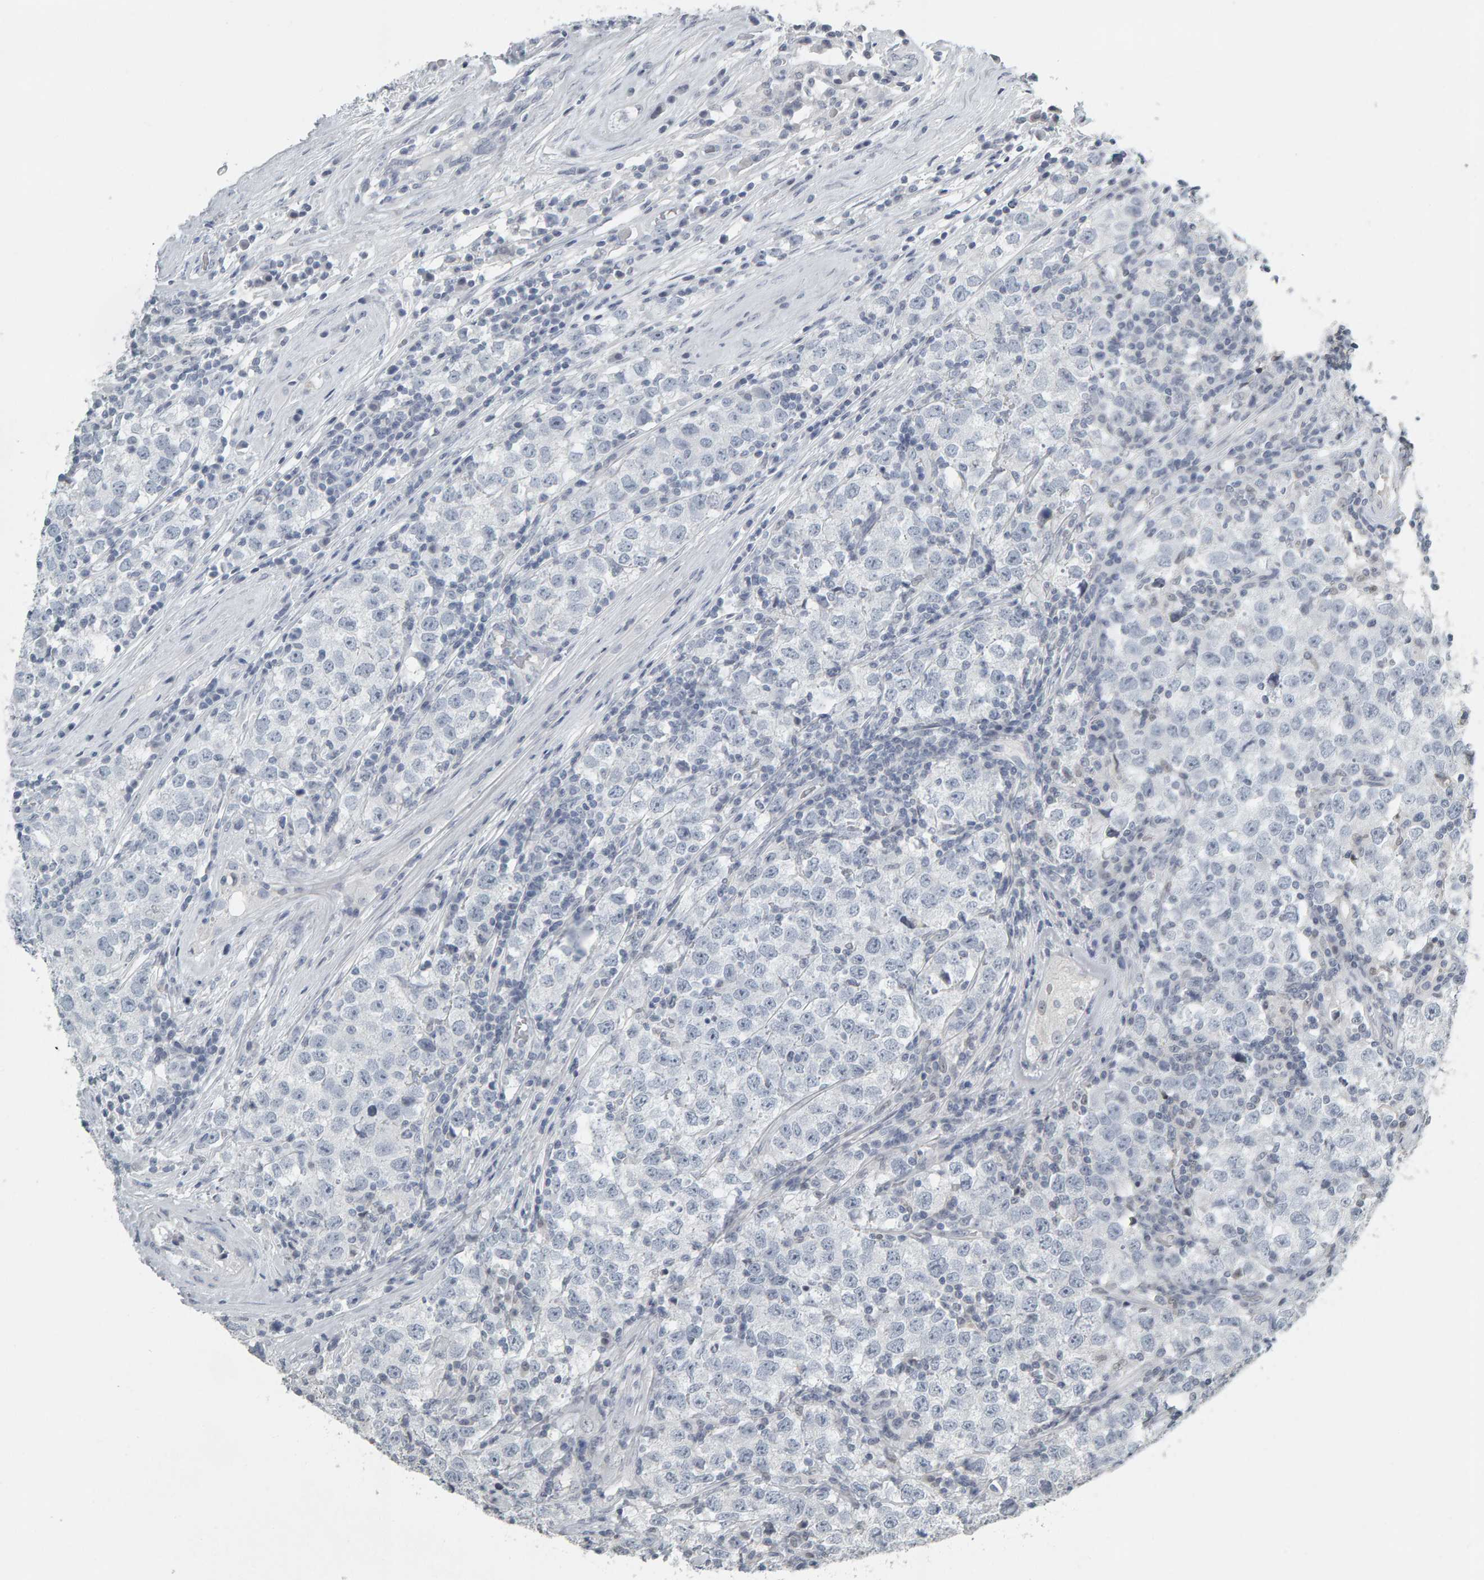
{"staining": {"intensity": "negative", "quantity": "none", "location": "none"}, "tissue": "testis cancer", "cell_type": "Tumor cells", "image_type": "cancer", "snomed": [{"axis": "morphology", "description": "Seminoma, NOS"}, {"axis": "morphology", "description": "Carcinoma, Embryonal, NOS"}, {"axis": "topography", "description": "Testis"}], "caption": "This is a histopathology image of immunohistochemistry staining of testis cancer, which shows no staining in tumor cells.", "gene": "PYY", "patient": {"sex": "male", "age": 28}}